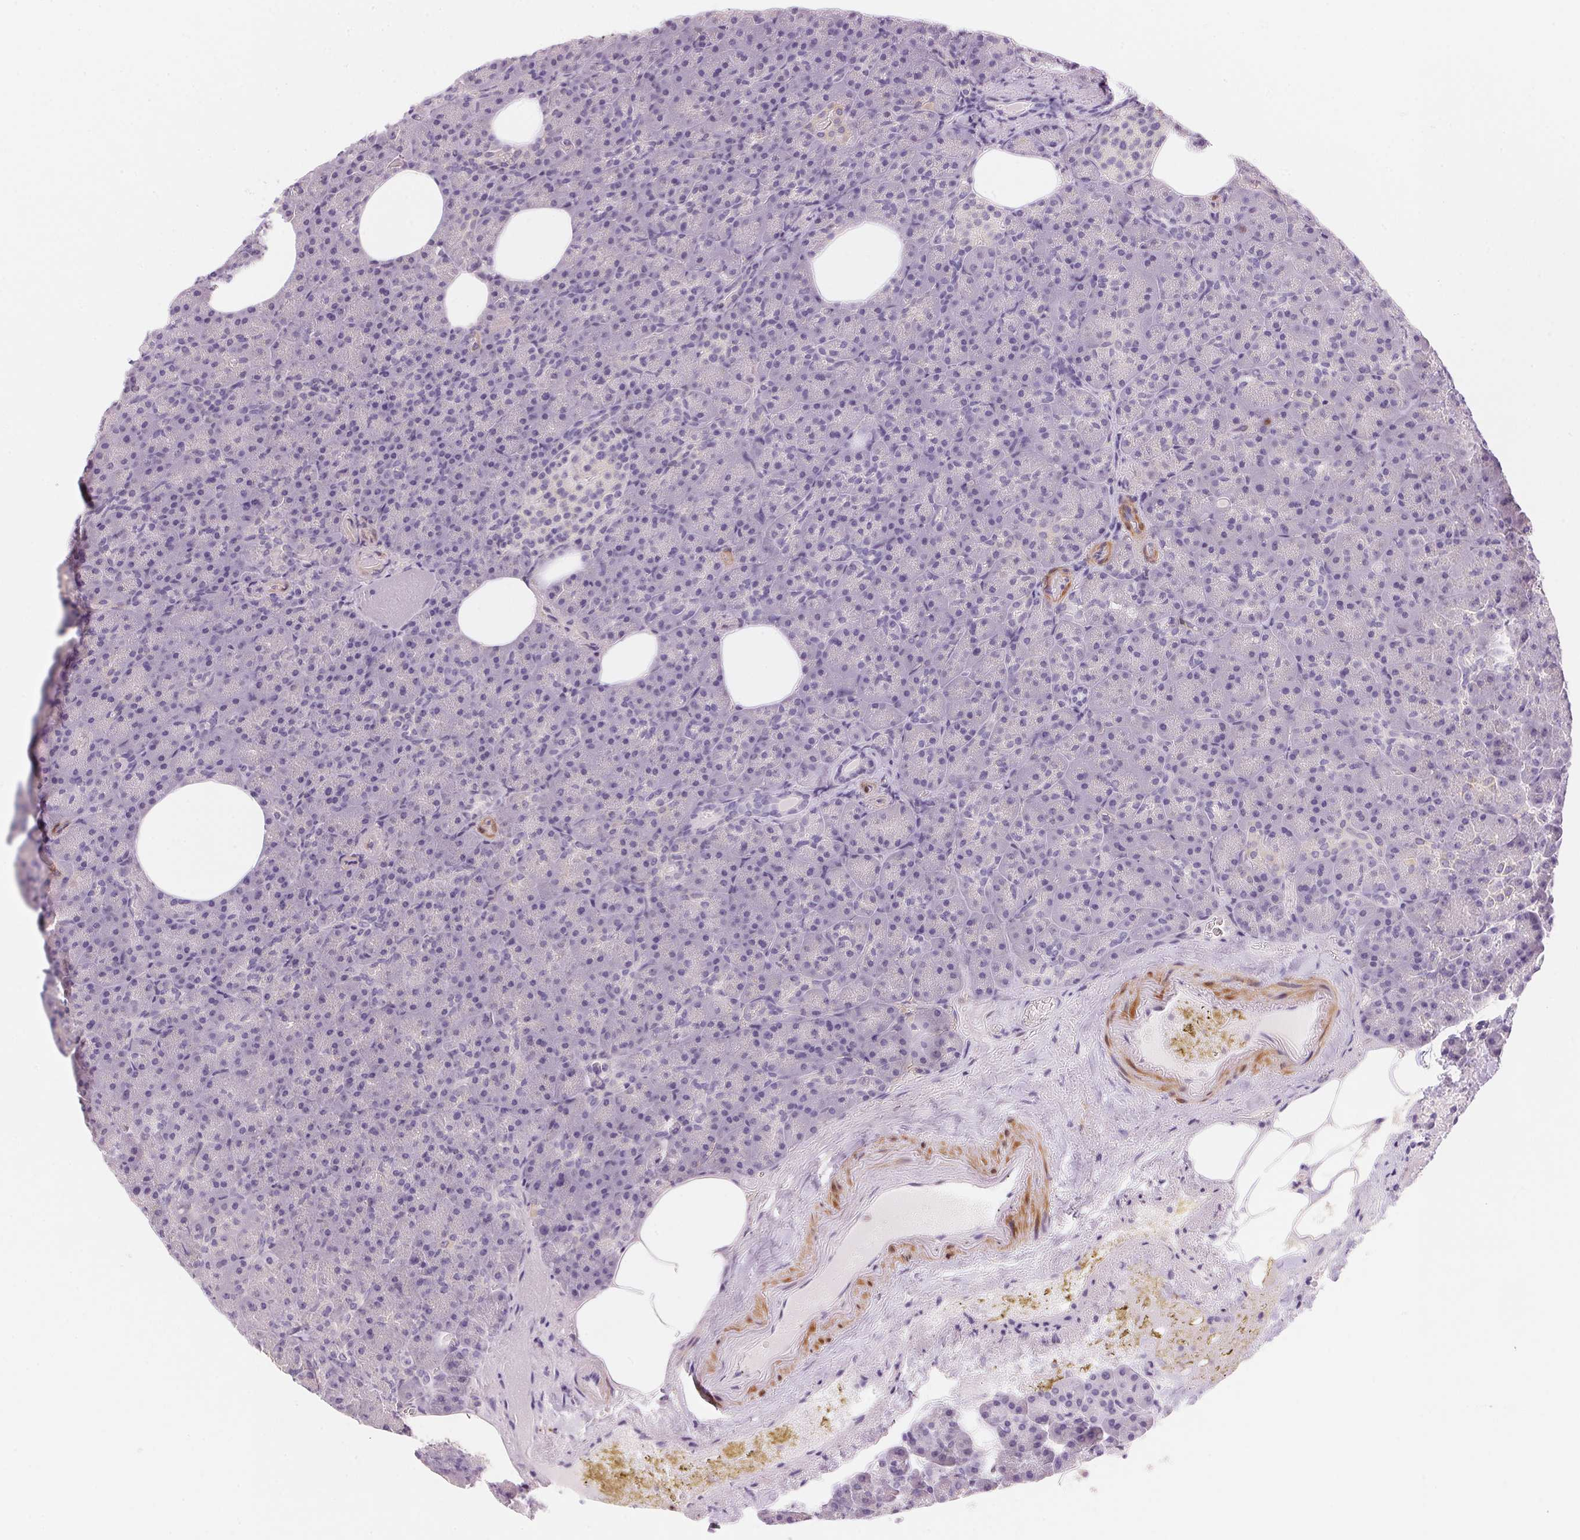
{"staining": {"intensity": "negative", "quantity": "none", "location": "none"}, "tissue": "pancreas", "cell_type": "Exocrine glandular cells", "image_type": "normal", "snomed": [{"axis": "morphology", "description": "Normal tissue, NOS"}, {"axis": "topography", "description": "Pancreas"}], "caption": "High power microscopy micrograph of an immunohistochemistry image of benign pancreas, revealing no significant positivity in exocrine glandular cells. Nuclei are stained in blue.", "gene": "SMTN", "patient": {"sex": "female", "age": 74}}